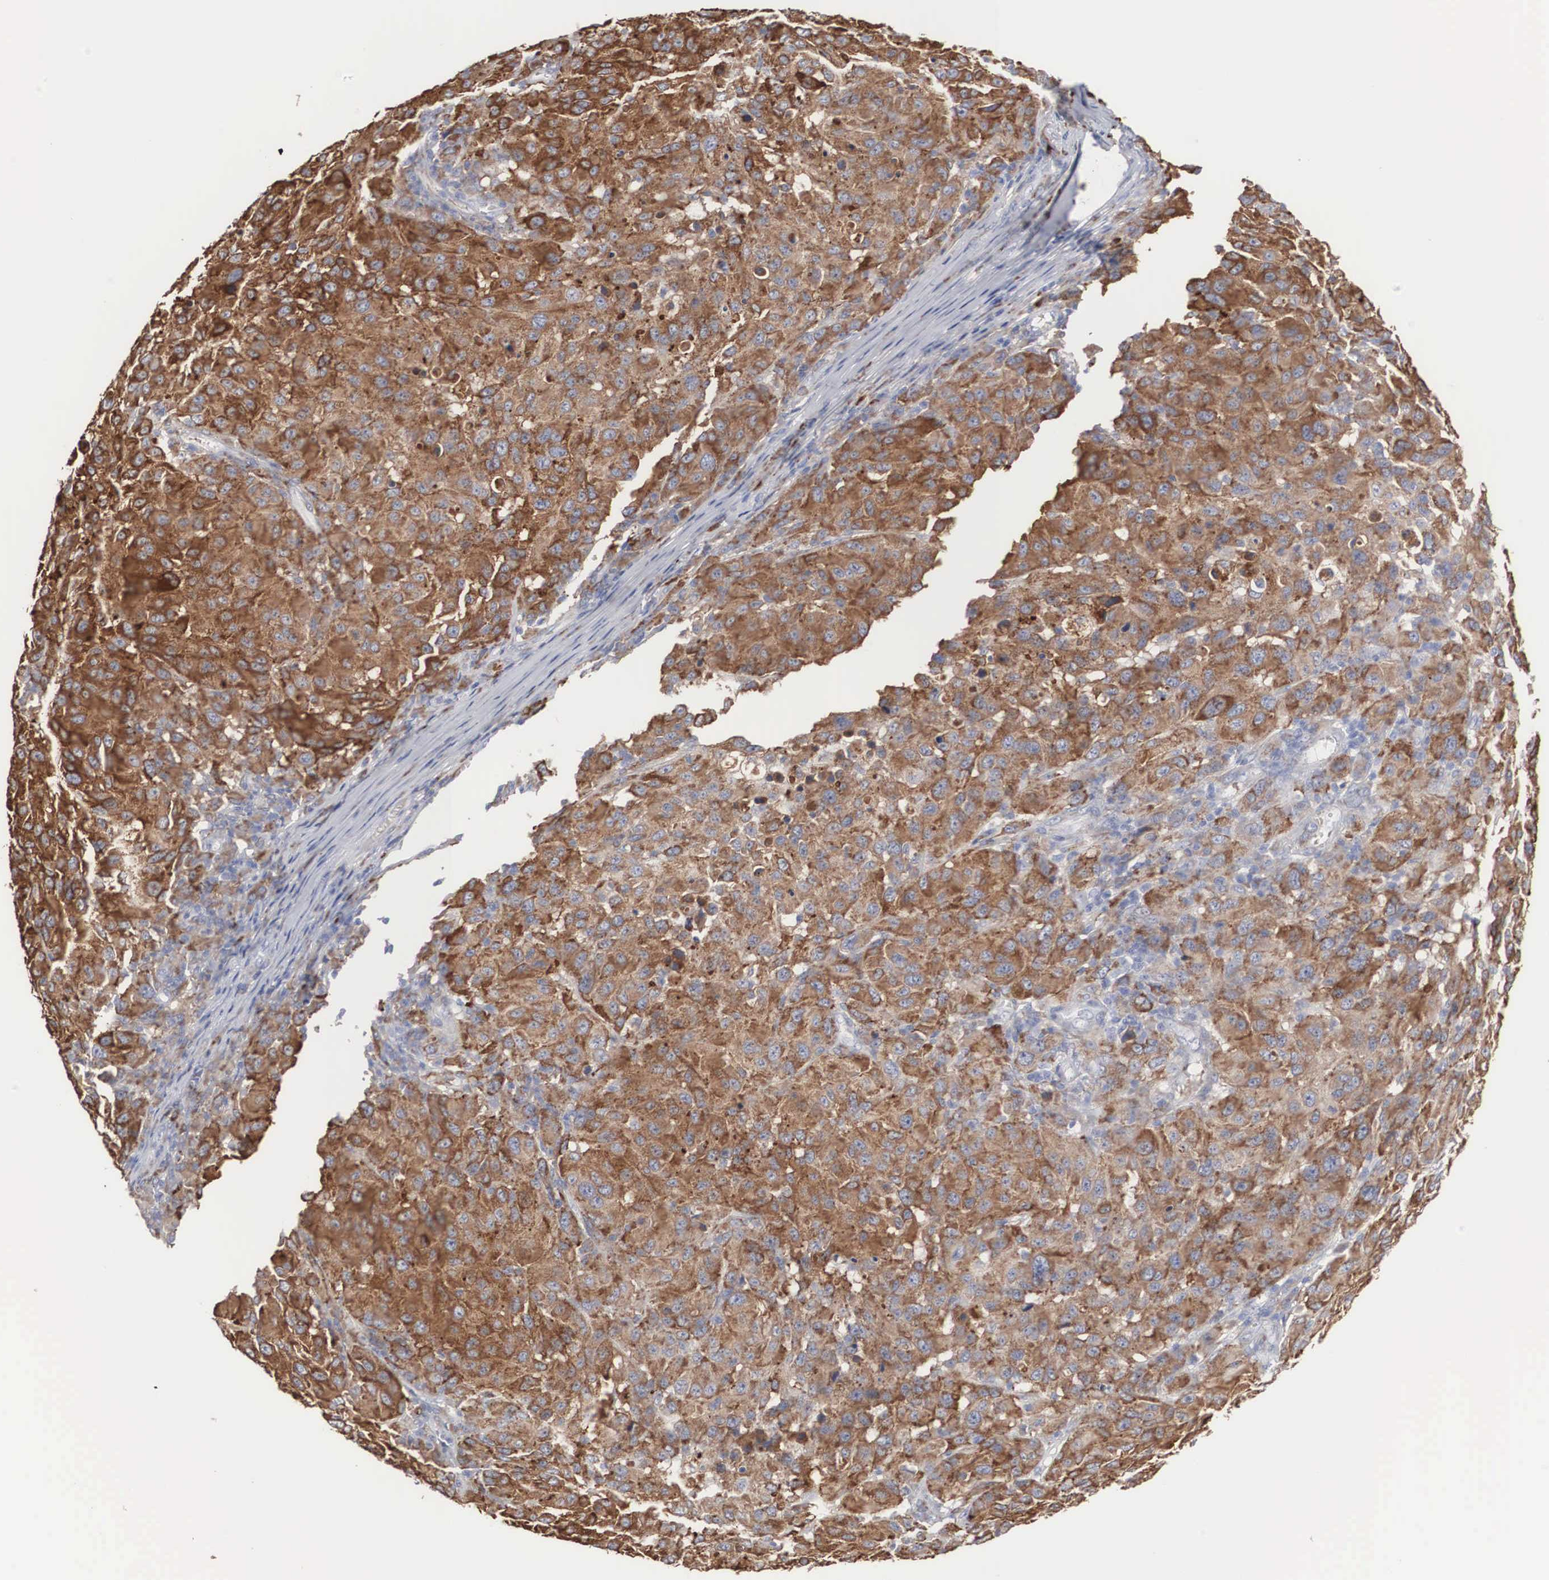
{"staining": {"intensity": "moderate", "quantity": ">75%", "location": "cytoplasmic/membranous"}, "tissue": "melanoma", "cell_type": "Tumor cells", "image_type": "cancer", "snomed": [{"axis": "morphology", "description": "Malignant melanoma, NOS"}, {"axis": "topography", "description": "Skin"}], "caption": "Moderate cytoplasmic/membranous protein positivity is identified in approximately >75% of tumor cells in malignant melanoma.", "gene": "LGALS3BP", "patient": {"sex": "female", "age": 77}}